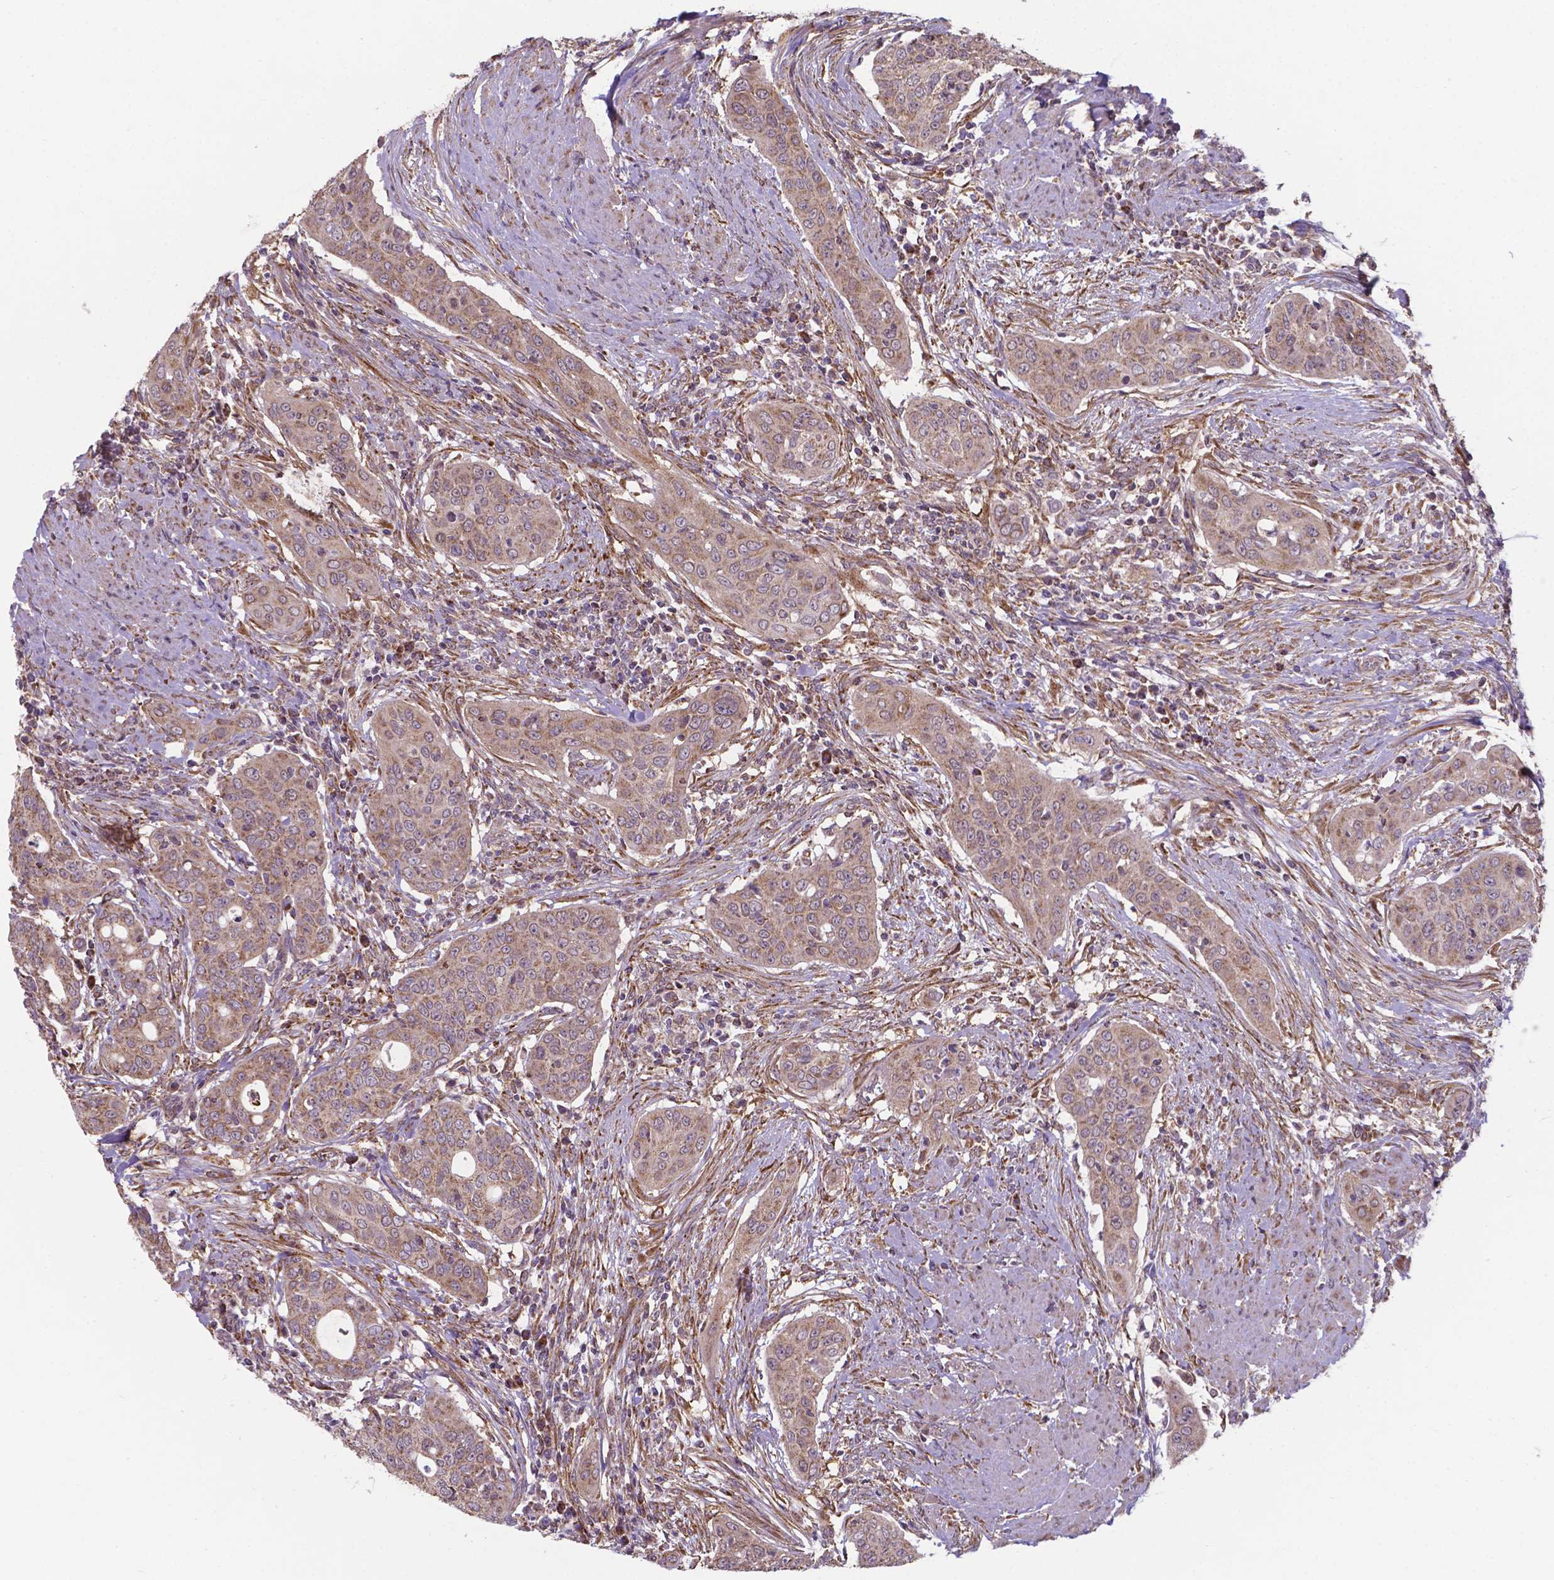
{"staining": {"intensity": "moderate", "quantity": ">75%", "location": "cytoplasmic/membranous"}, "tissue": "urothelial cancer", "cell_type": "Tumor cells", "image_type": "cancer", "snomed": [{"axis": "morphology", "description": "Urothelial carcinoma, High grade"}, {"axis": "topography", "description": "Urinary bladder"}], "caption": "Human urothelial carcinoma (high-grade) stained with a protein marker demonstrates moderate staining in tumor cells.", "gene": "FAM114A1", "patient": {"sex": "male", "age": 82}}